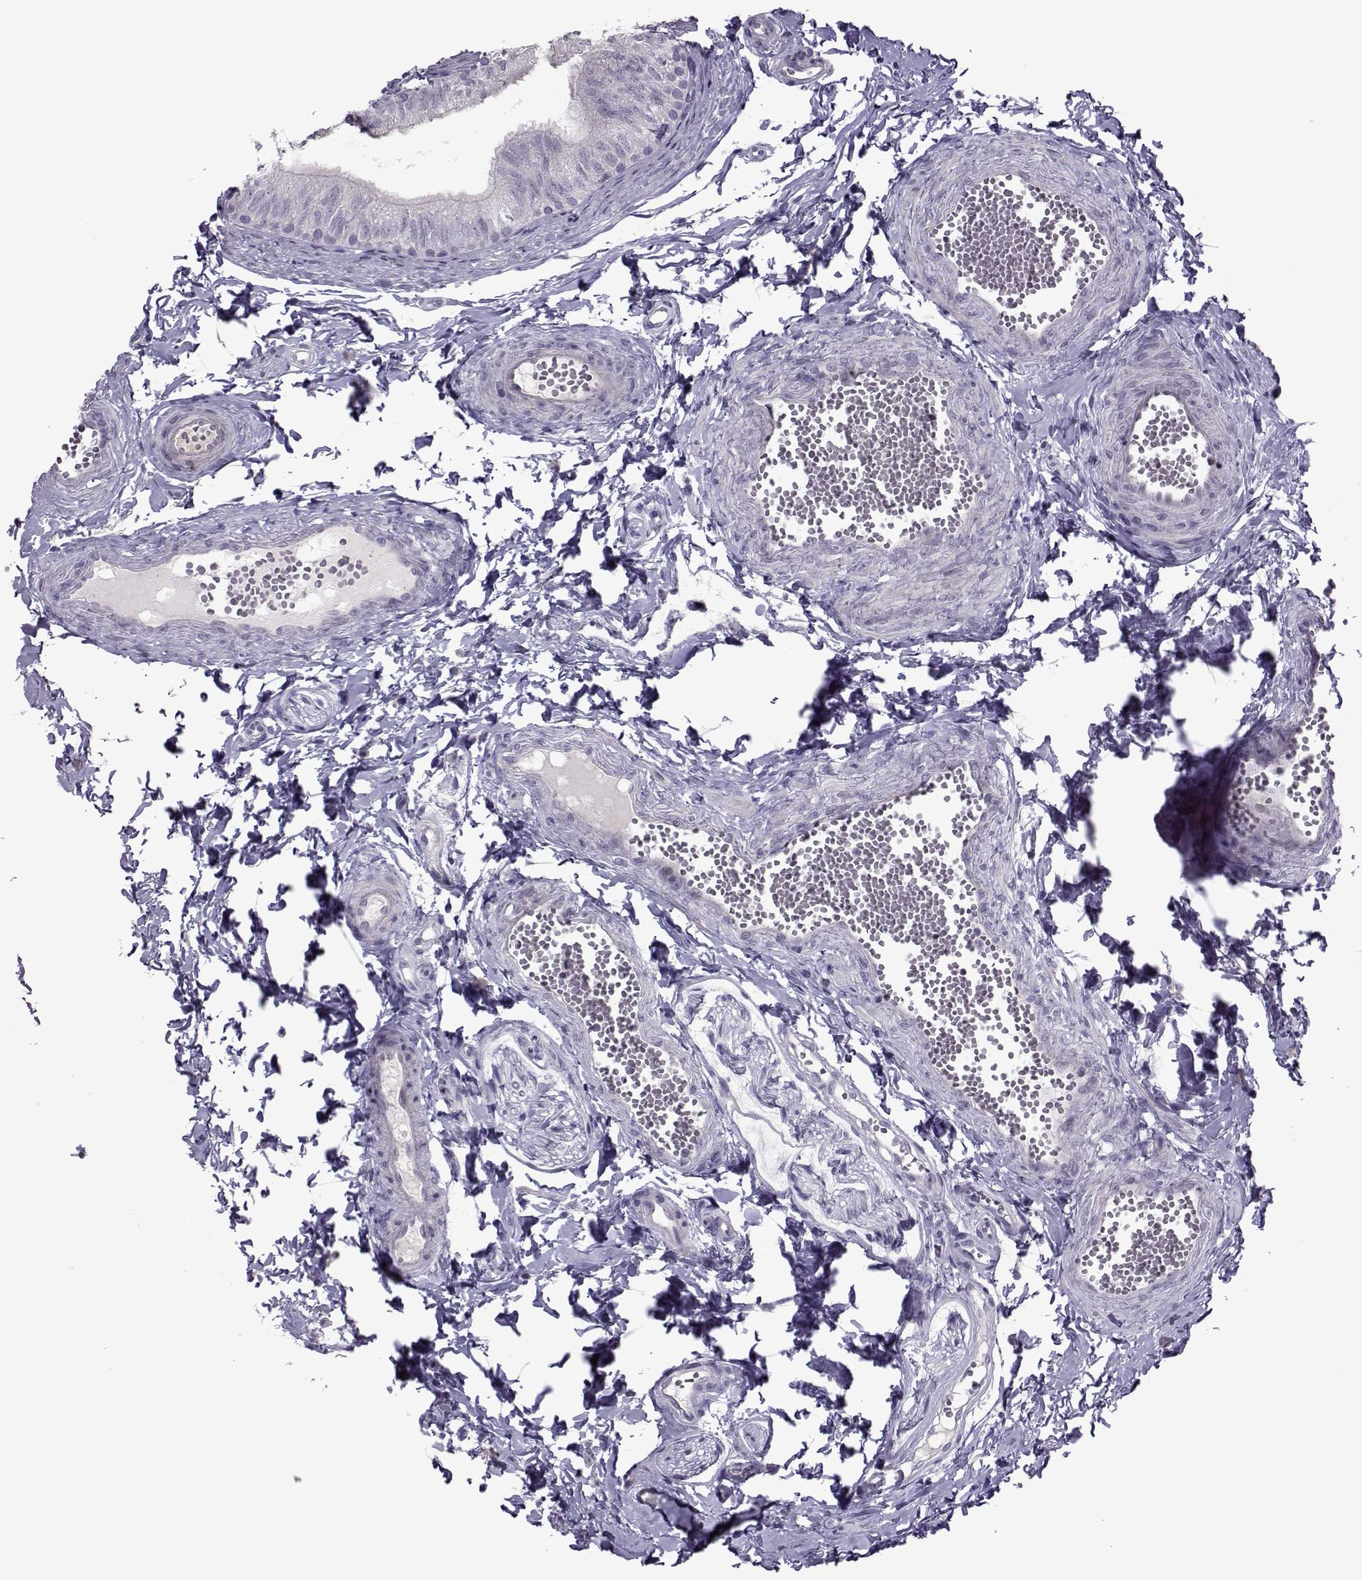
{"staining": {"intensity": "negative", "quantity": "none", "location": "none"}, "tissue": "epididymis", "cell_type": "Glandular cells", "image_type": "normal", "snomed": [{"axis": "morphology", "description": "Normal tissue, NOS"}, {"axis": "topography", "description": "Epididymis"}], "caption": "High magnification brightfield microscopy of unremarkable epididymis stained with DAB (brown) and counterstained with hematoxylin (blue): glandular cells show no significant positivity. Brightfield microscopy of IHC stained with DAB (brown) and hematoxylin (blue), captured at high magnification.", "gene": "ASRGL1", "patient": {"sex": "male", "age": 22}}